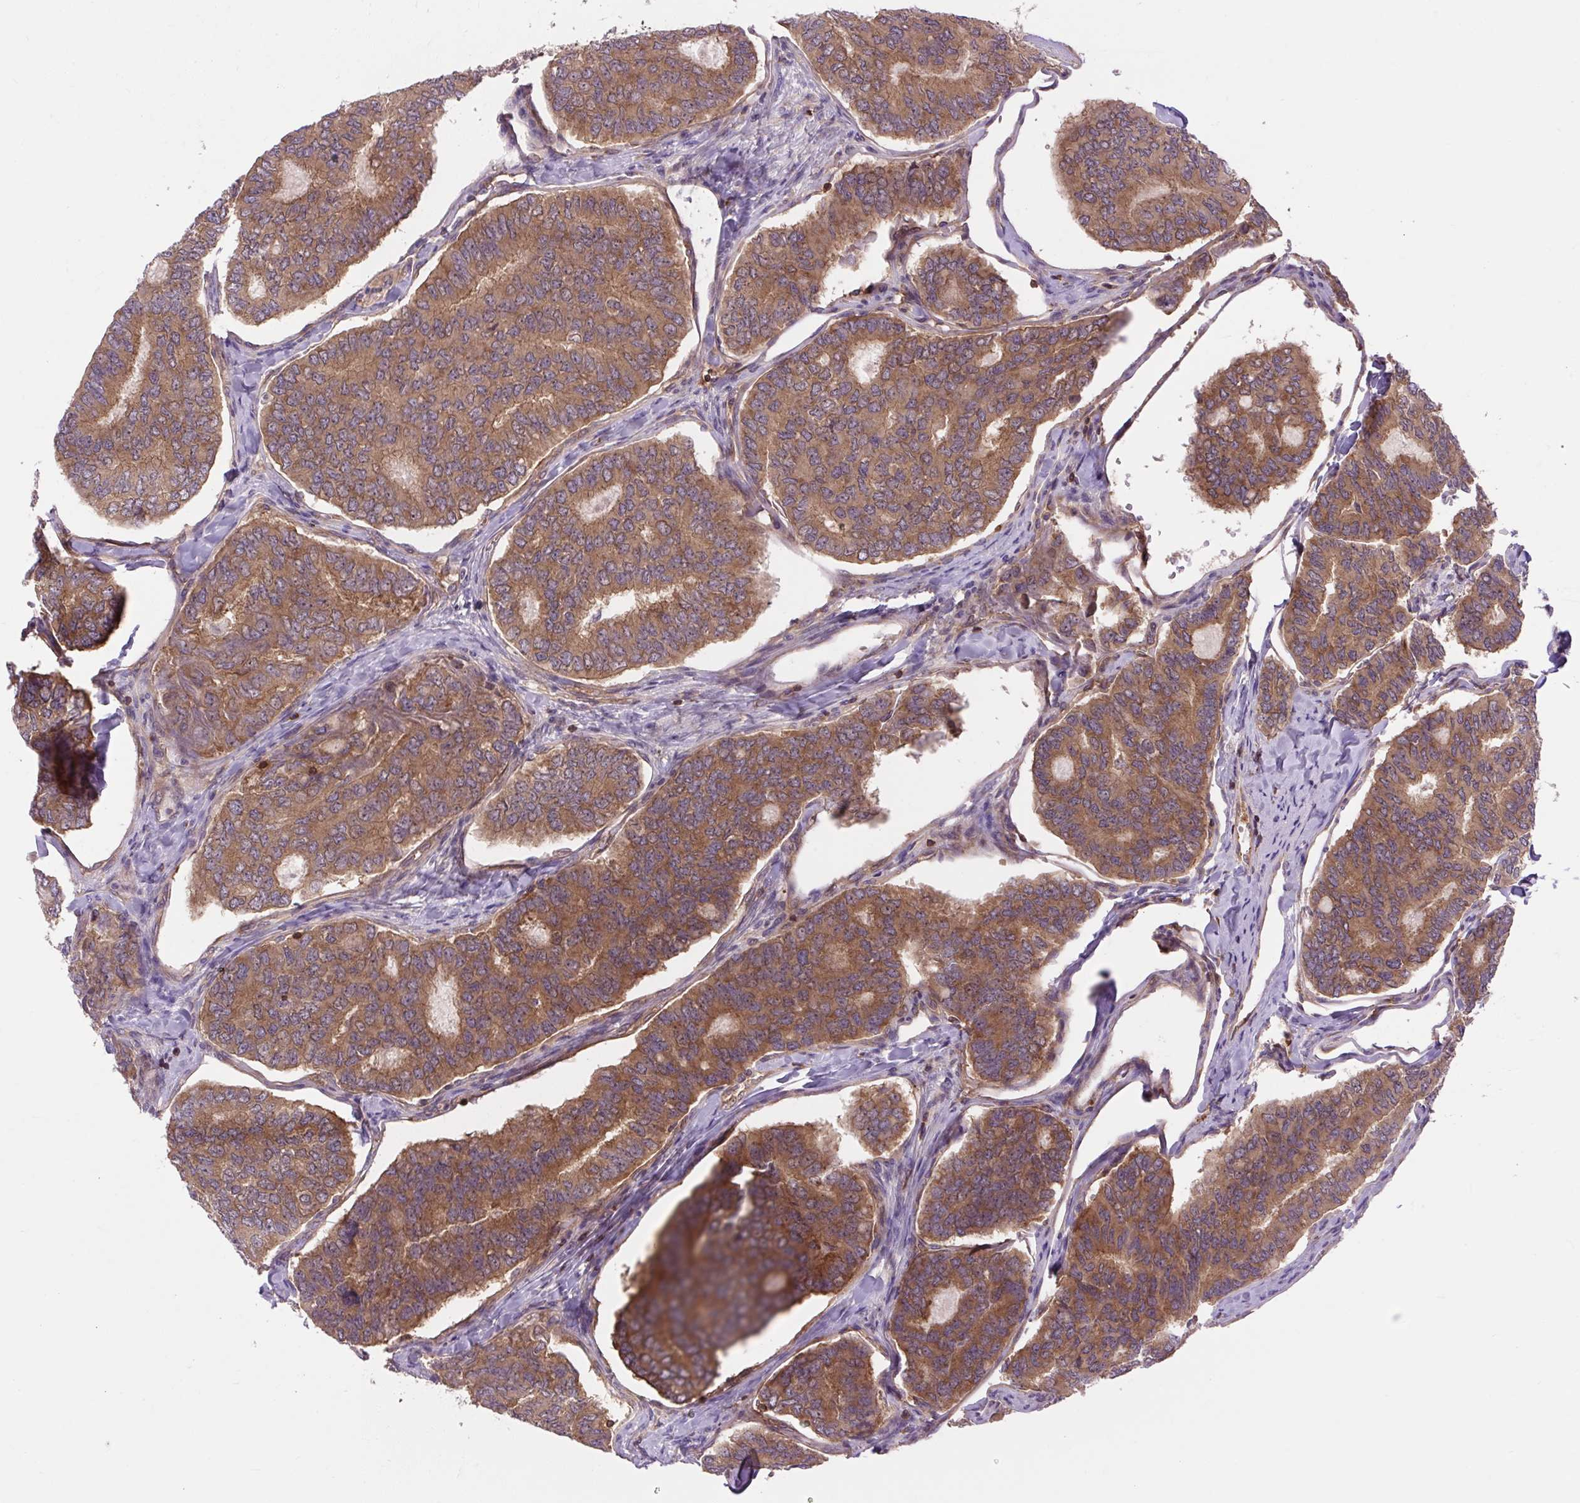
{"staining": {"intensity": "moderate", "quantity": ">75%", "location": "cytoplasmic/membranous"}, "tissue": "thyroid cancer", "cell_type": "Tumor cells", "image_type": "cancer", "snomed": [{"axis": "morphology", "description": "Papillary adenocarcinoma, NOS"}, {"axis": "topography", "description": "Thyroid gland"}], "caption": "About >75% of tumor cells in thyroid cancer demonstrate moderate cytoplasmic/membranous protein expression as visualized by brown immunohistochemical staining.", "gene": "PLCG1", "patient": {"sex": "female", "age": 35}}